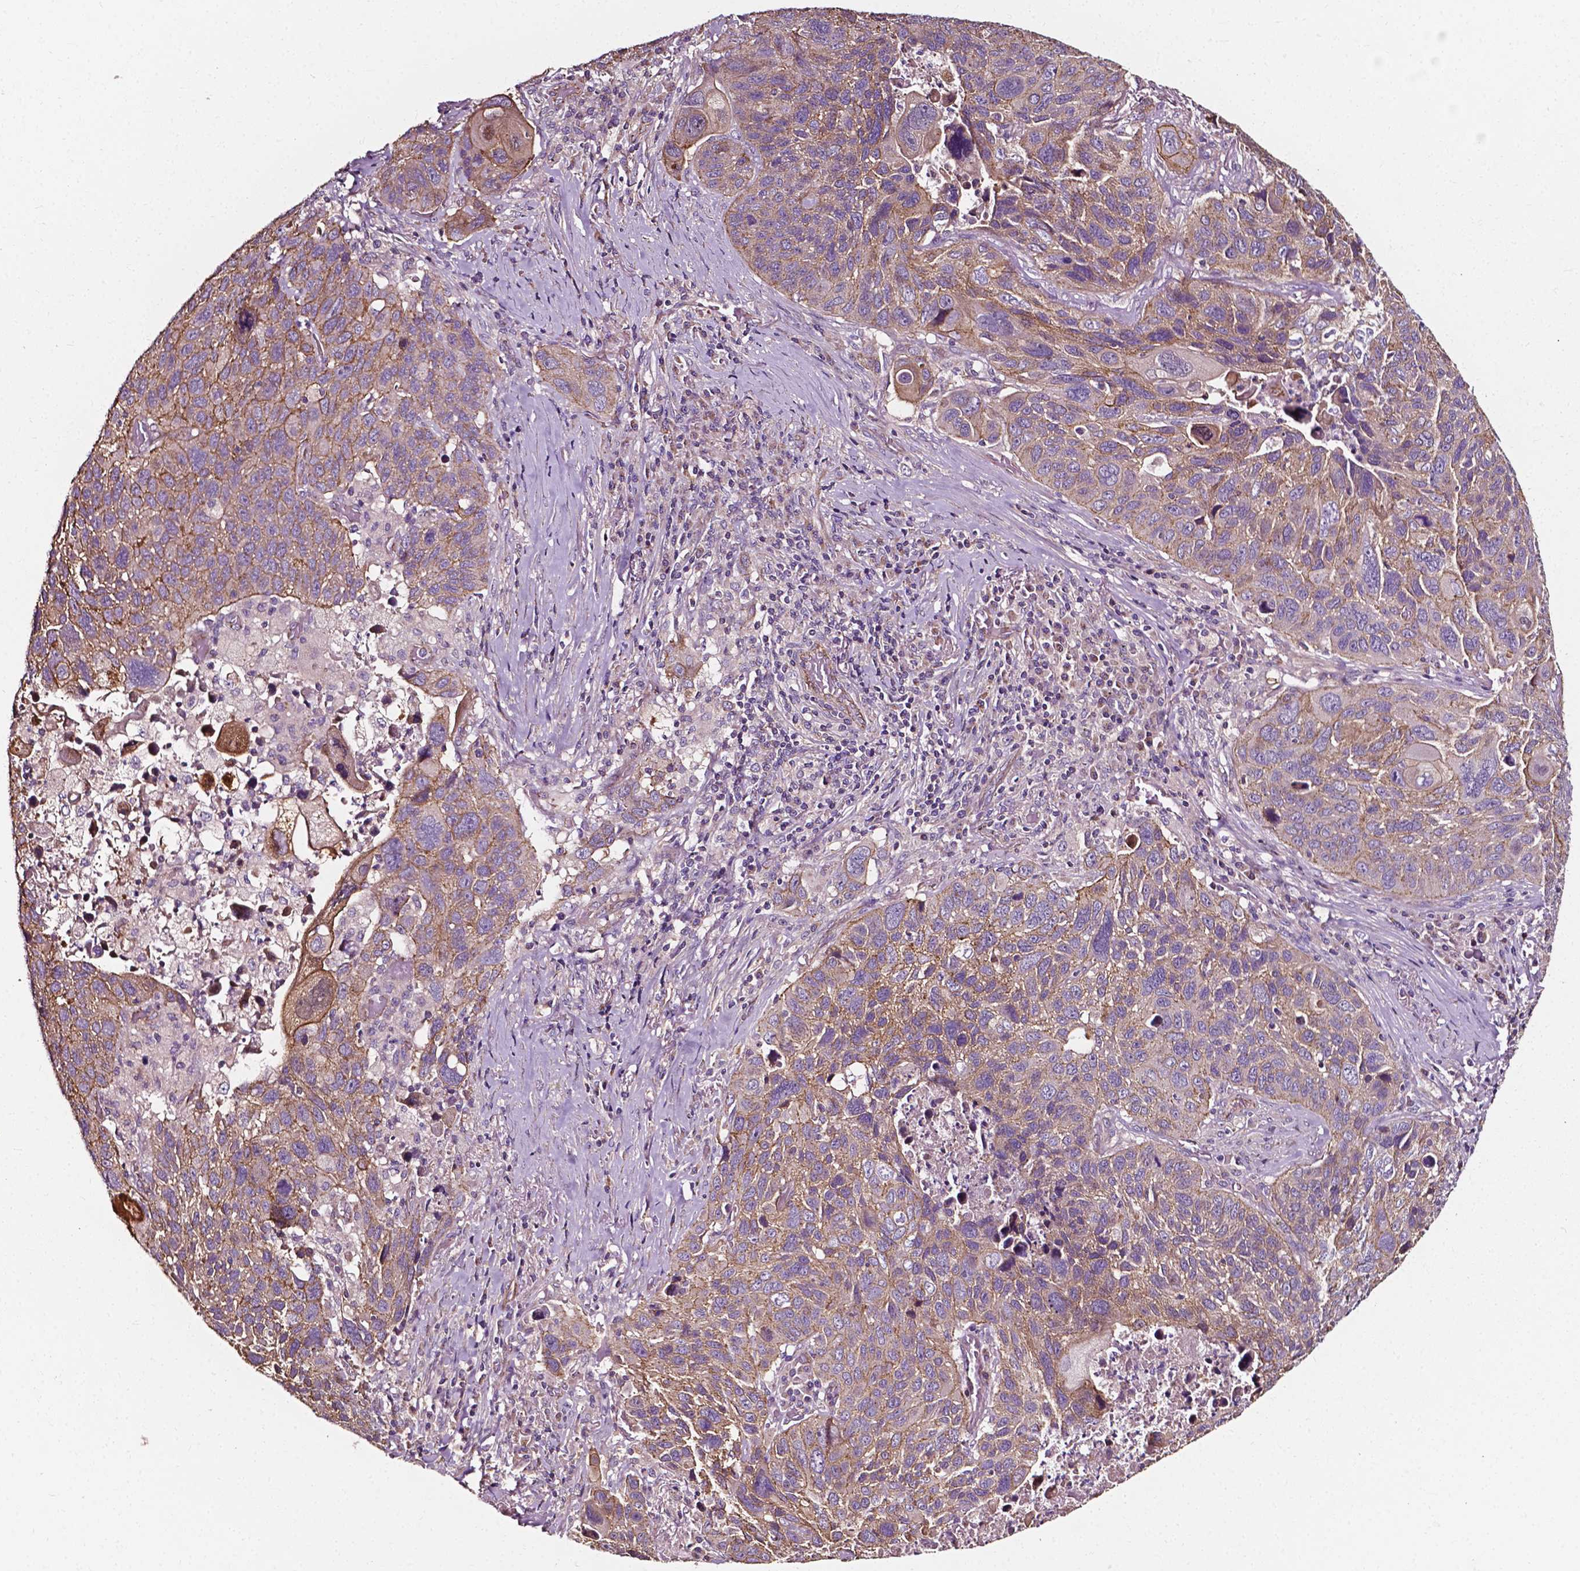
{"staining": {"intensity": "moderate", "quantity": "25%-75%", "location": "cytoplasmic/membranous"}, "tissue": "lung cancer", "cell_type": "Tumor cells", "image_type": "cancer", "snomed": [{"axis": "morphology", "description": "Squamous cell carcinoma, NOS"}, {"axis": "topography", "description": "Lung"}], "caption": "Protein analysis of lung squamous cell carcinoma tissue exhibits moderate cytoplasmic/membranous expression in approximately 25%-75% of tumor cells.", "gene": "ATG16L1", "patient": {"sex": "male", "age": 68}}